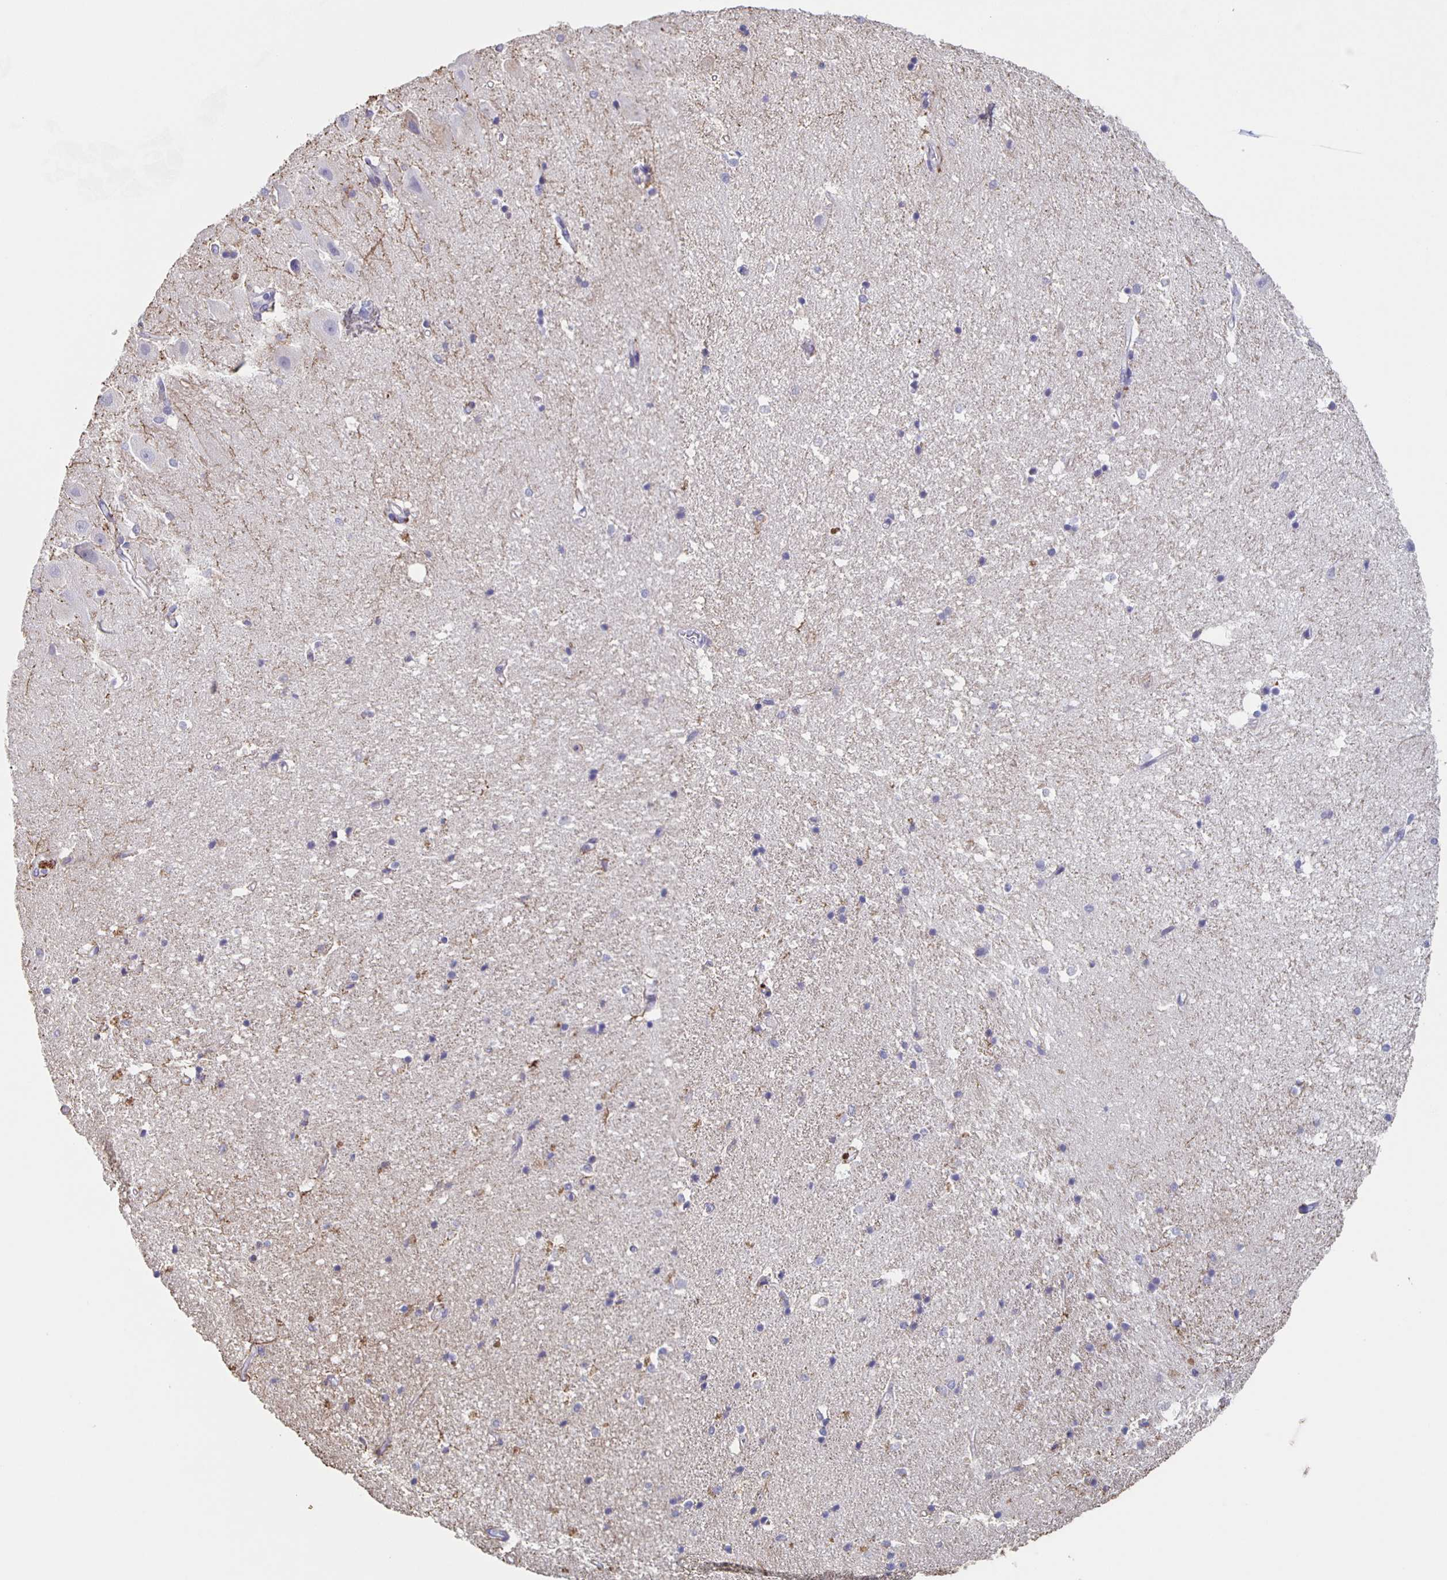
{"staining": {"intensity": "negative", "quantity": "none", "location": "none"}, "tissue": "hippocampus", "cell_type": "Glial cells", "image_type": "normal", "snomed": [{"axis": "morphology", "description": "Normal tissue, NOS"}, {"axis": "topography", "description": "Hippocampus"}], "caption": "Glial cells show no significant staining in normal hippocampus.", "gene": "CACNA2D2", "patient": {"sex": "male", "age": 63}}